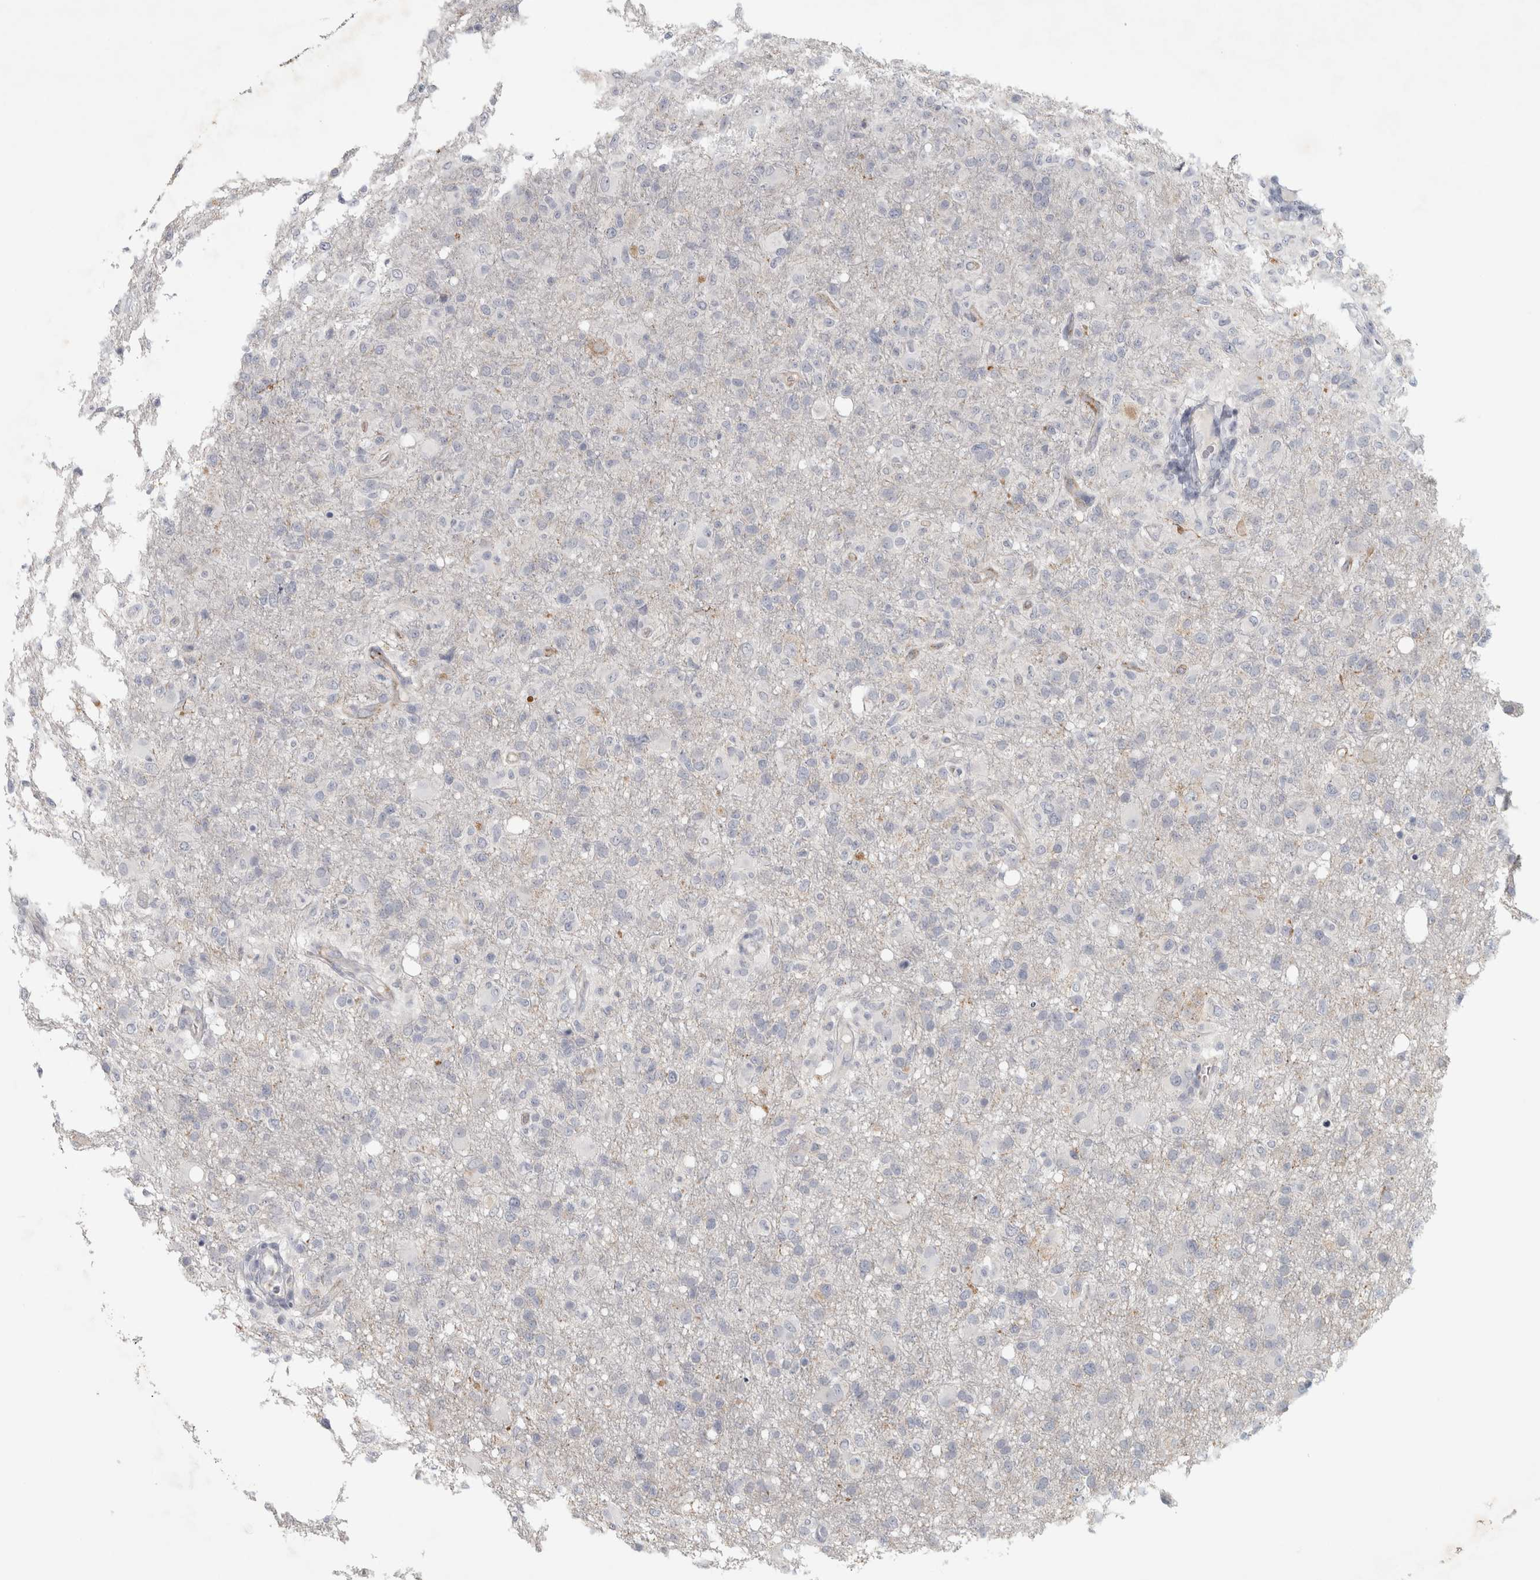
{"staining": {"intensity": "negative", "quantity": "none", "location": "none"}, "tissue": "glioma", "cell_type": "Tumor cells", "image_type": "cancer", "snomed": [{"axis": "morphology", "description": "Glioma, malignant, High grade"}, {"axis": "topography", "description": "Brain"}], "caption": "Protein analysis of high-grade glioma (malignant) exhibits no significant staining in tumor cells.", "gene": "PTPRN2", "patient": {"sex": "female", "age": 57}}